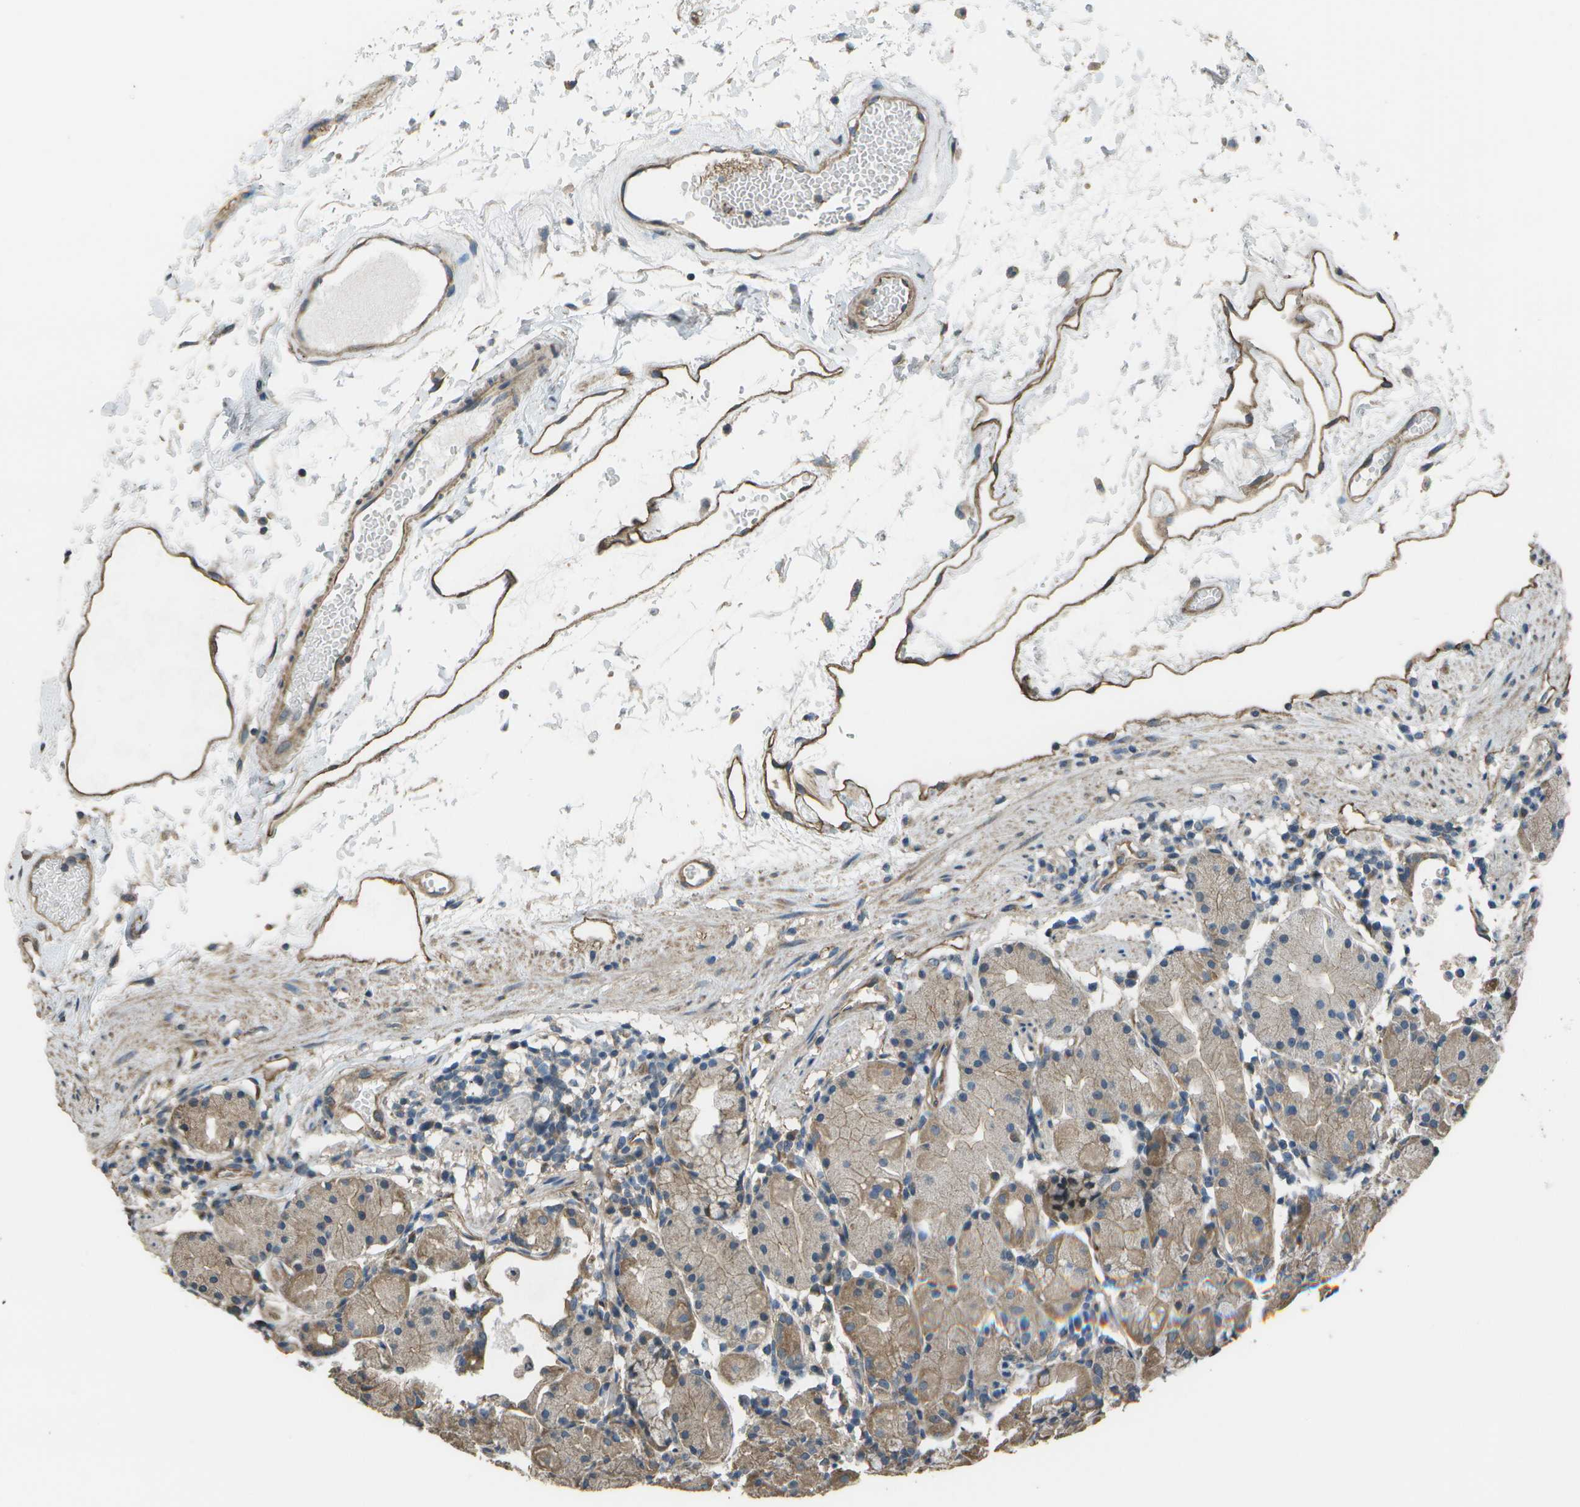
{"staining": {"intensity": "moderate", "quantity": ">75%", "location": "cytoplasmic/membranous"}, "tissue": "stomach", "cell_type": "Glandular cells", "image_type": "normal", "snomed": [{"axis": "morphology", "description": "Normal tissue, NOS"}, {"axis": "topography", "description": "Stomach"}, {"axis": "topography", "description": "Stomach, lower"}], "caption": "Glandular cells show moderate cytoplasmic/membranous expression in about >75% of cells in benign stomach. The protein of interest is shown in brown color, while the nuclei are stained blue.", "gene": "CLNS1A", "patient": {"sex": "female", "age": 75}}